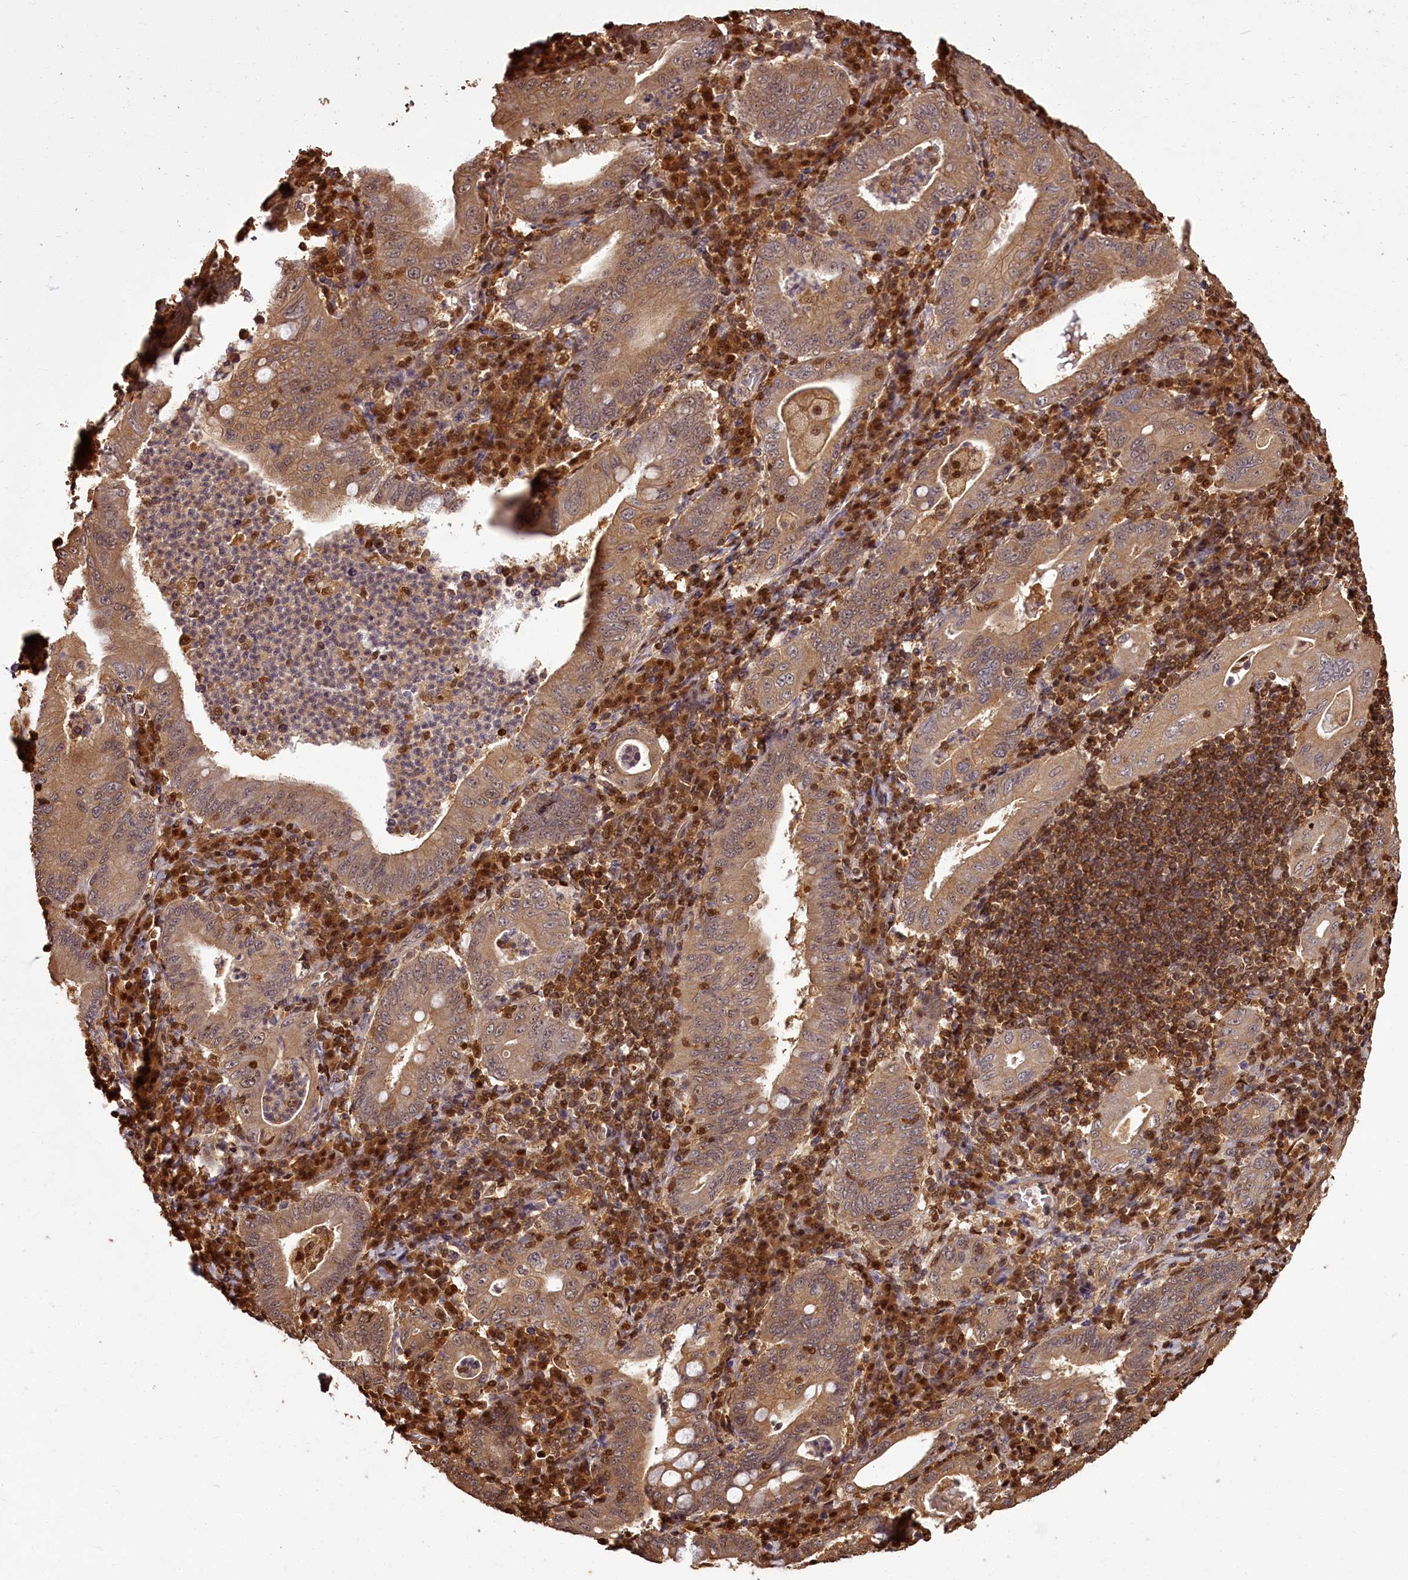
{"staining": {"intensity": "moderate", "quantity": ">75%", "location": "cytoplasmic/membranous"}, "tissue": "stomach cancer", "cell_type": "Tumor cells", "image_type": "cancer", "snomed": [{"axis": "morphology", "description": "Normal tissue, NOS"}, {"axis": "morphology", "description": "Adenocarcinoma, NOS"}, {"axis": "topography", "description": "Esophagus"}, {"axis": "topography", "description": "Stomach, upper"}, {"axis": "topography", "description": "Peripheral nerve tissue"}], "caption": "This is an image of IHC staining of adenocarcinoma (stomach), which shows moderate expression in the cytoplasmic/membranous of tumor cells.", "gene": "NPRL2", "patient": {"sex": "male", "age": 62}}